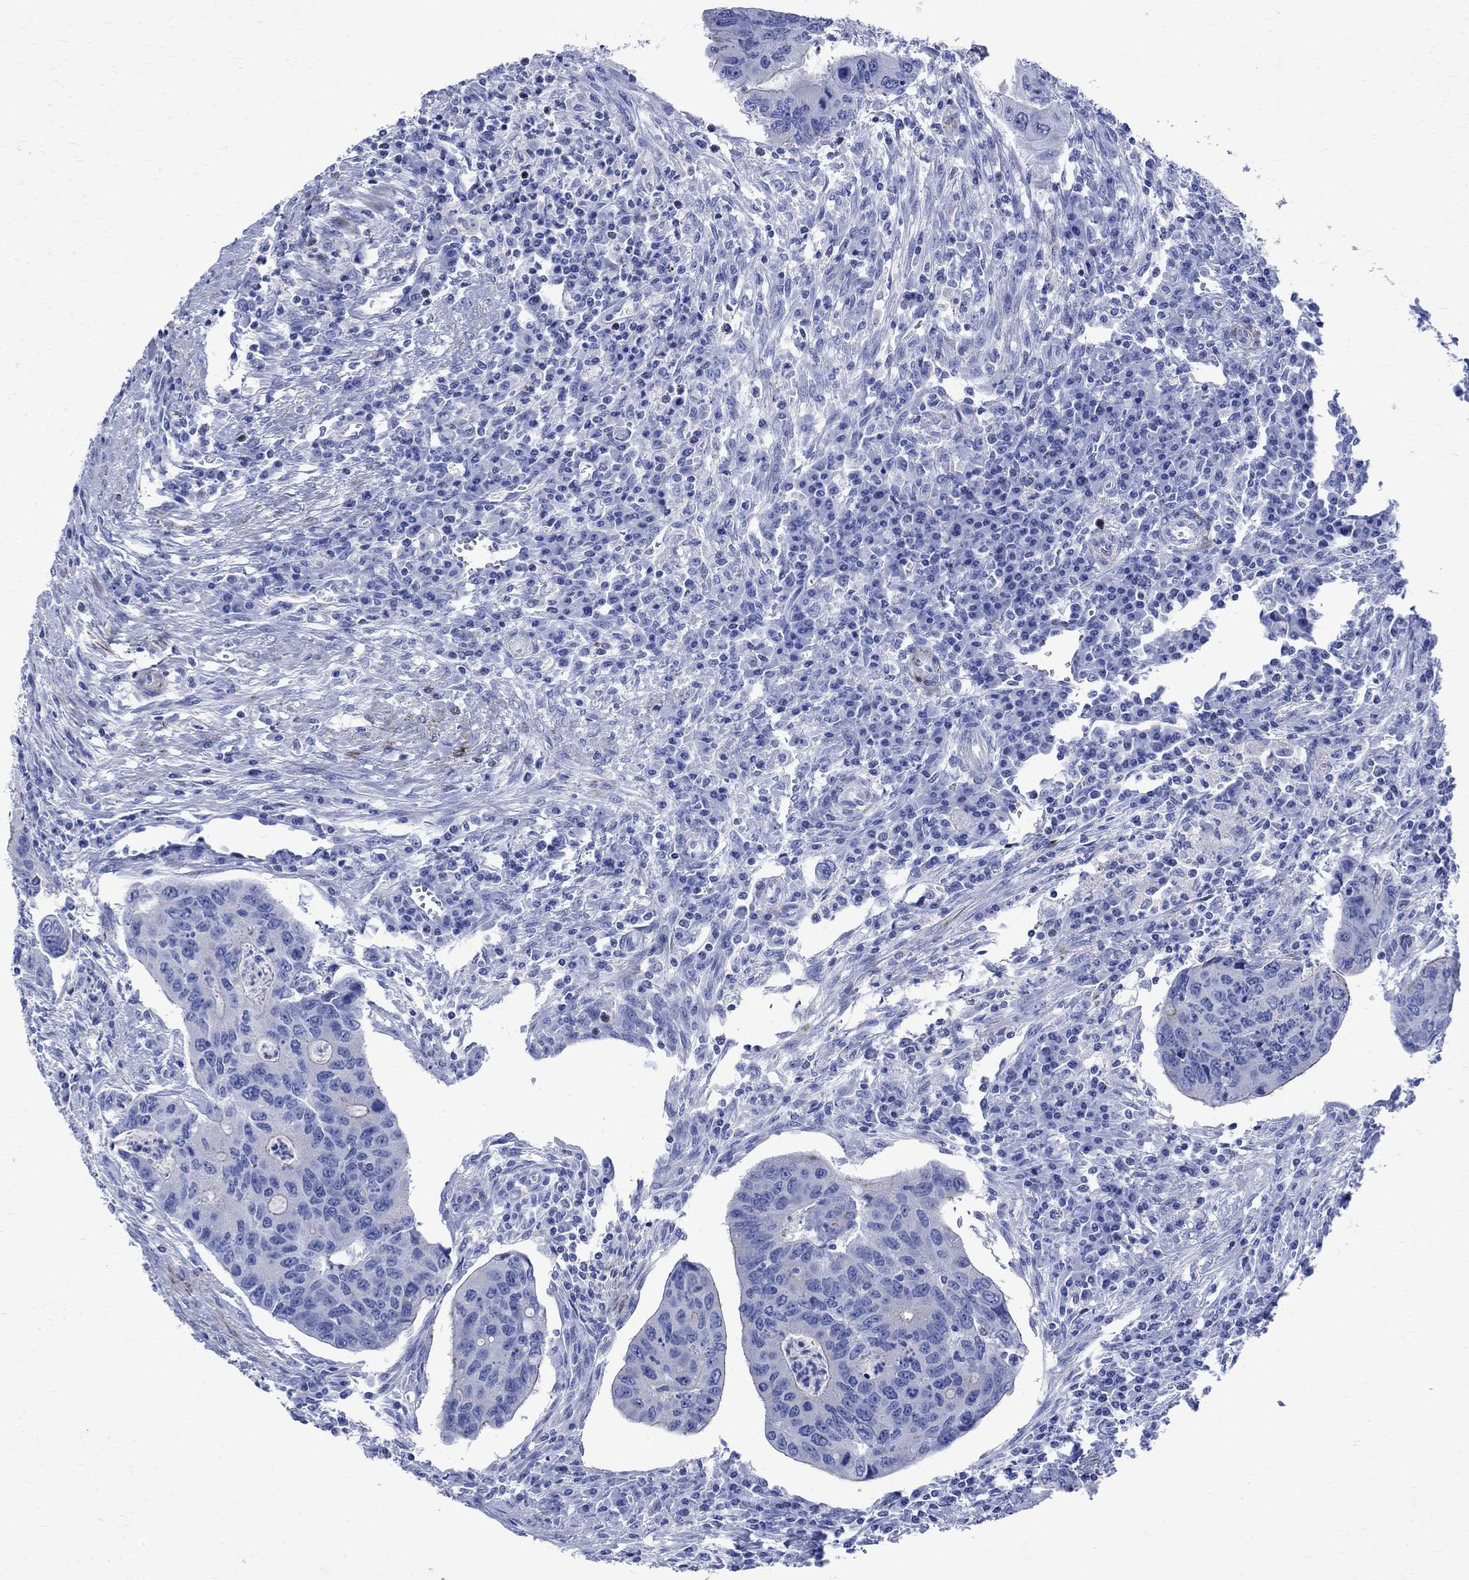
{"staining": {"intensity": "negative", "quantity": "none", "location": "none"}, "tissue": "colorectal cancer", "cell_type": "Tumor cells", "image_type": "cancer", "snomed": [{"axis": "morphology", "description": "Adenocarcinoma, NOS"}, {"axis": "topography", "description": "Colon"}], "caption": "This image is of colorectal cancer (adenocarcinoma) stained with IHC to label a protein in brown with the nuclei are counter-stained blue. There is no expression in tumor cells.", "gene": "PARVB", "patient": {"sex": "male", "age": 53}}